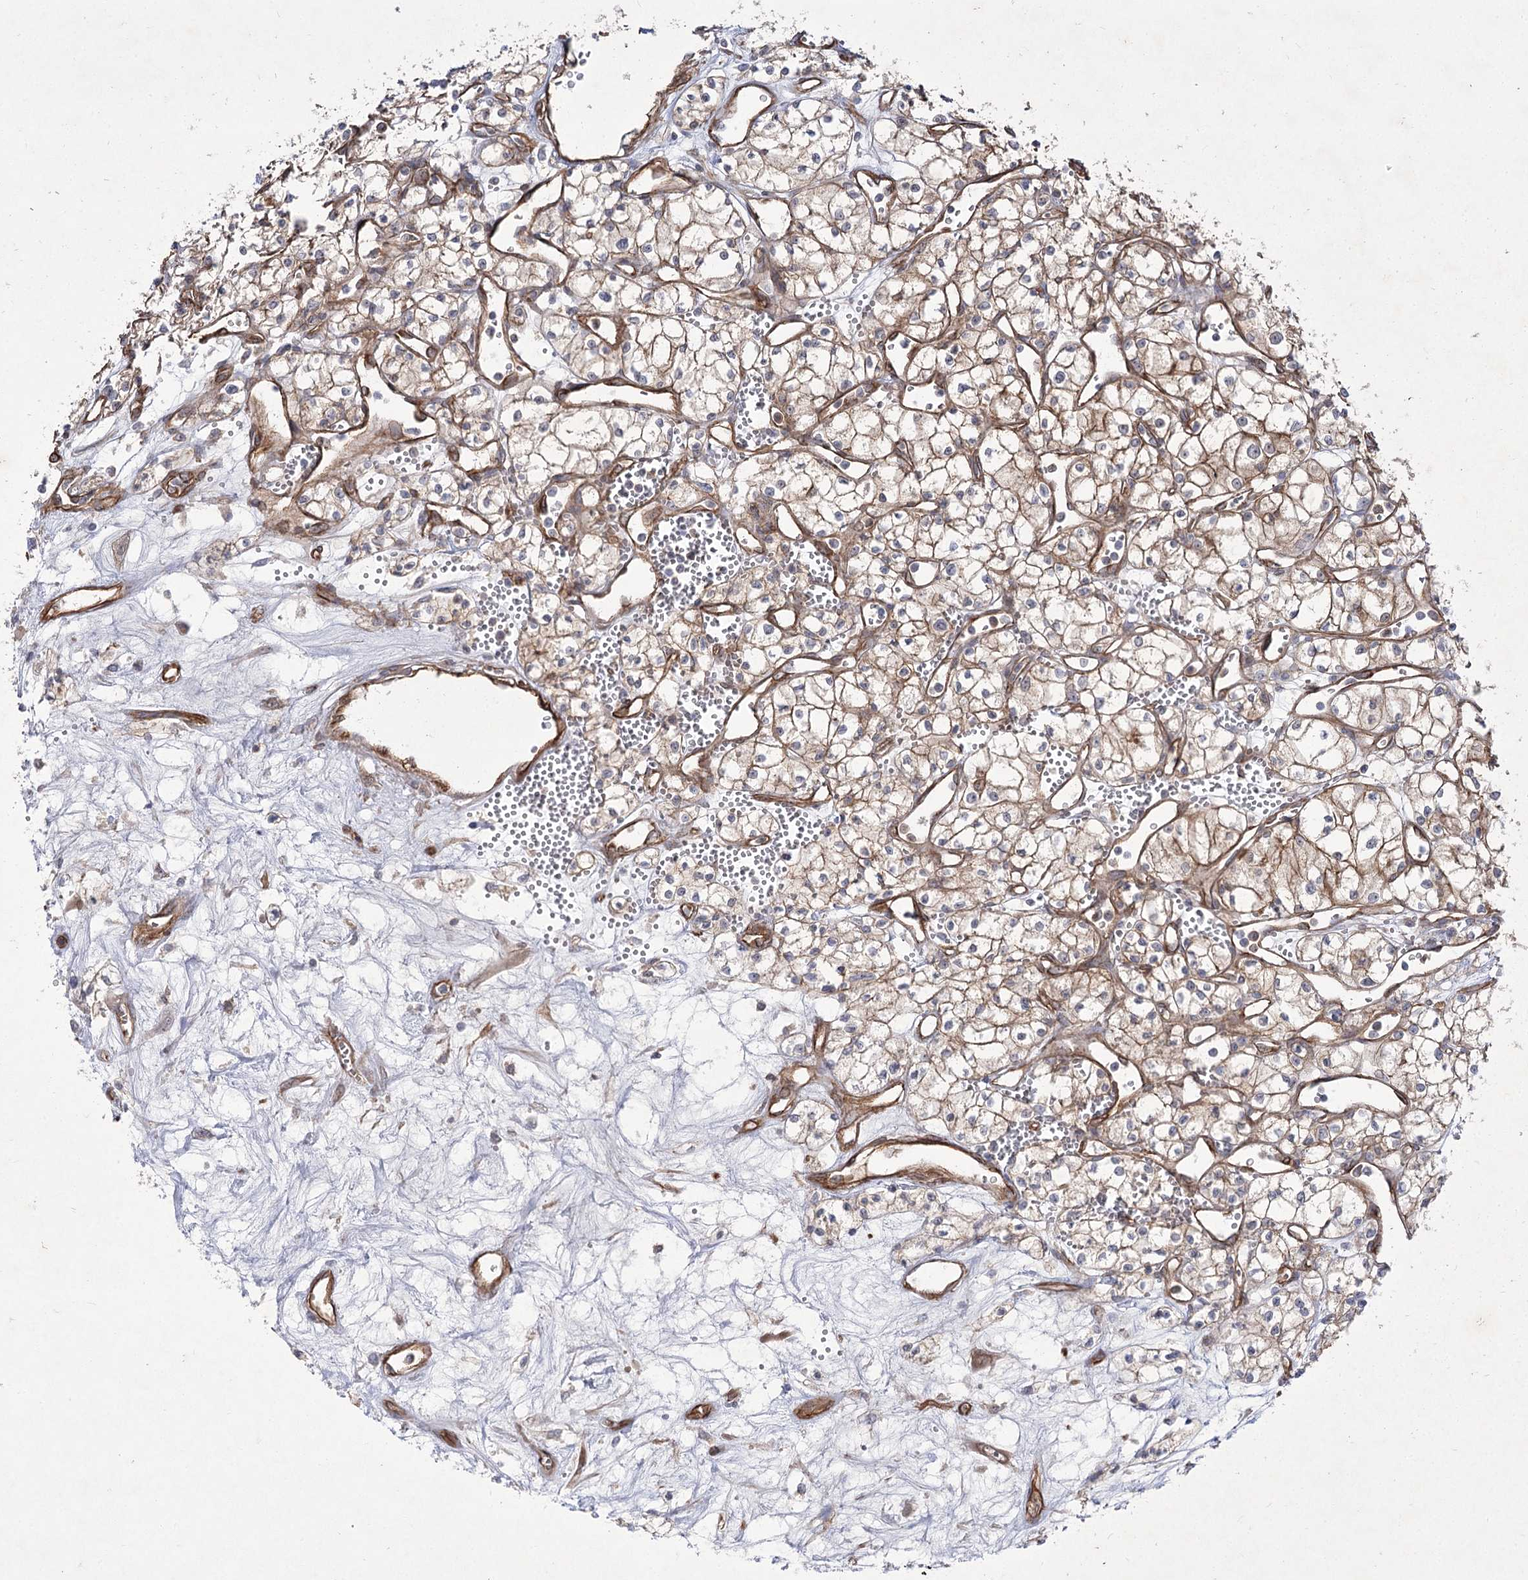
{"staining": {"intensity": "moderate", "quantity": "25%-75%", "location": "cytoplasmic/membranous"}, "tissue": "renal cancer", "cell_type": "Tumor cells", "image_type": "cancer", "snomed": [{"axis": "morphology", "description": "Adenocarcinoma, NOS"}, {"axis": "topography", "description": "Kidney"}], "caption": "Human renal adenocarcinoma stained with a brown dye demonstrates moderate cytoplasmic/membranous positive staining in approximately 25%-75% of tumor cells.", "gene": "SH3BP5L", "patient": {"sex": "male", "age": 59}}